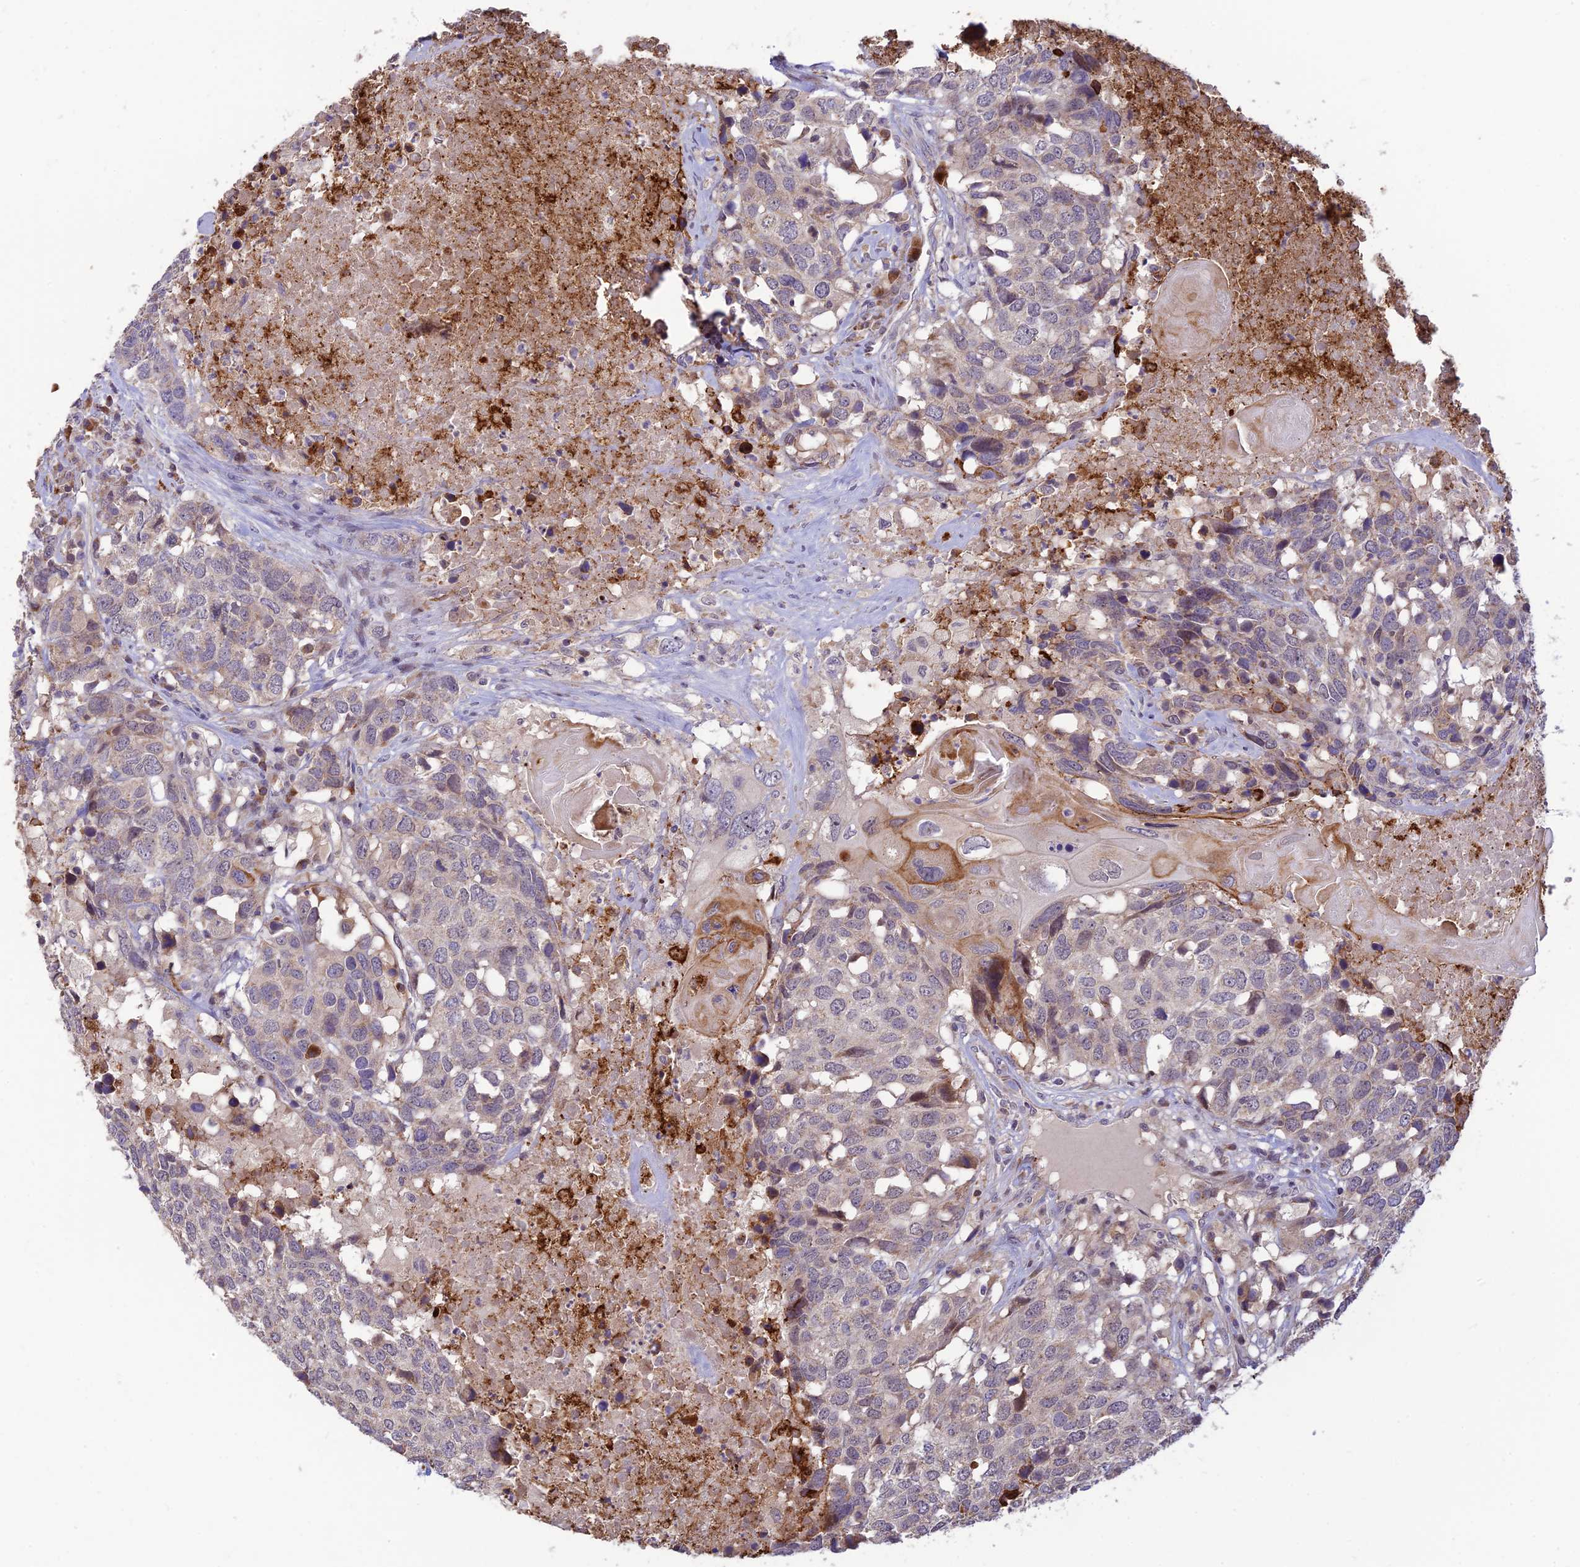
{"staining": {"intensity": "negative", "quantity": "none", "location": "none"}, "tissue": "head and neck cancer", "cell_type": "Tumor cells", "image_type": "cancer", "snomed": [{"axis": "morphology", "description": "Squamous cell carcinoma, NOS"}, {"axis": "topography", "description": "Head-Neck"}], "caption": "Immunohistochemistry (IHC) of head and neck cancer (squamous cell carcinoma) shows no positivity in tumor cells.", "gene": "ASPDH", "patient": {"sex": "male", "age": 66}}